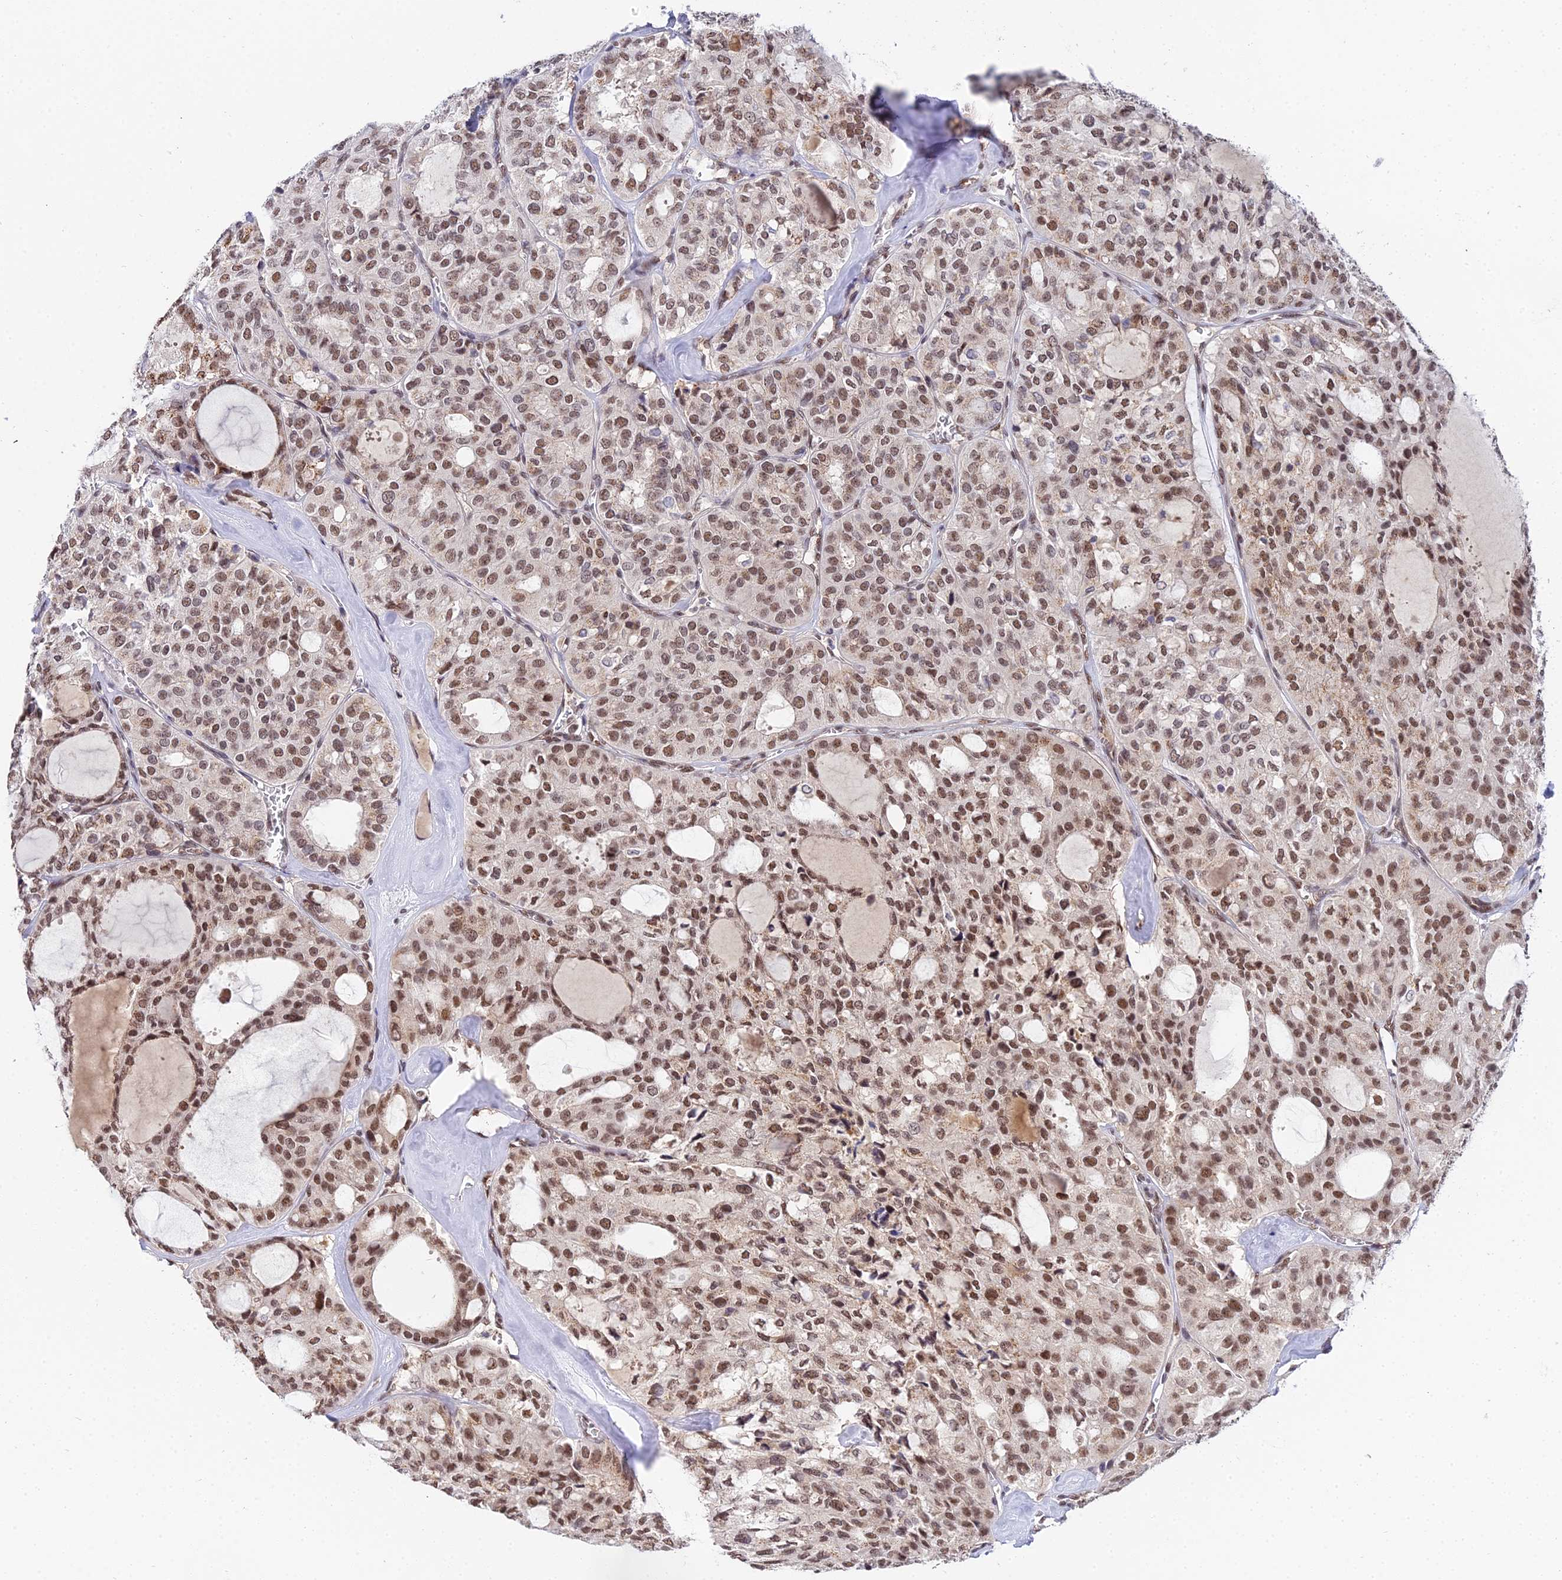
{"staining": {"intensity": "strong", "quantity": ">75%", "location": "nuclear"}, "tissue": "thyroid cancer", "cell_type": "Tumor cells", "image_type": "cancer", "snomed": [{"axis": "morphology", "description": "Follicular adenoma carcinoma, NOS"}, {"axis": "topography", "description": "Thyroid gland"}], "caption": "A brown stain shows strong nuclear staining of a protein in thyroid follicular adenoma carcinoma tumor cells.", "gene": "EXOSC3", "patient": {"sex": "male", "age": 75}}